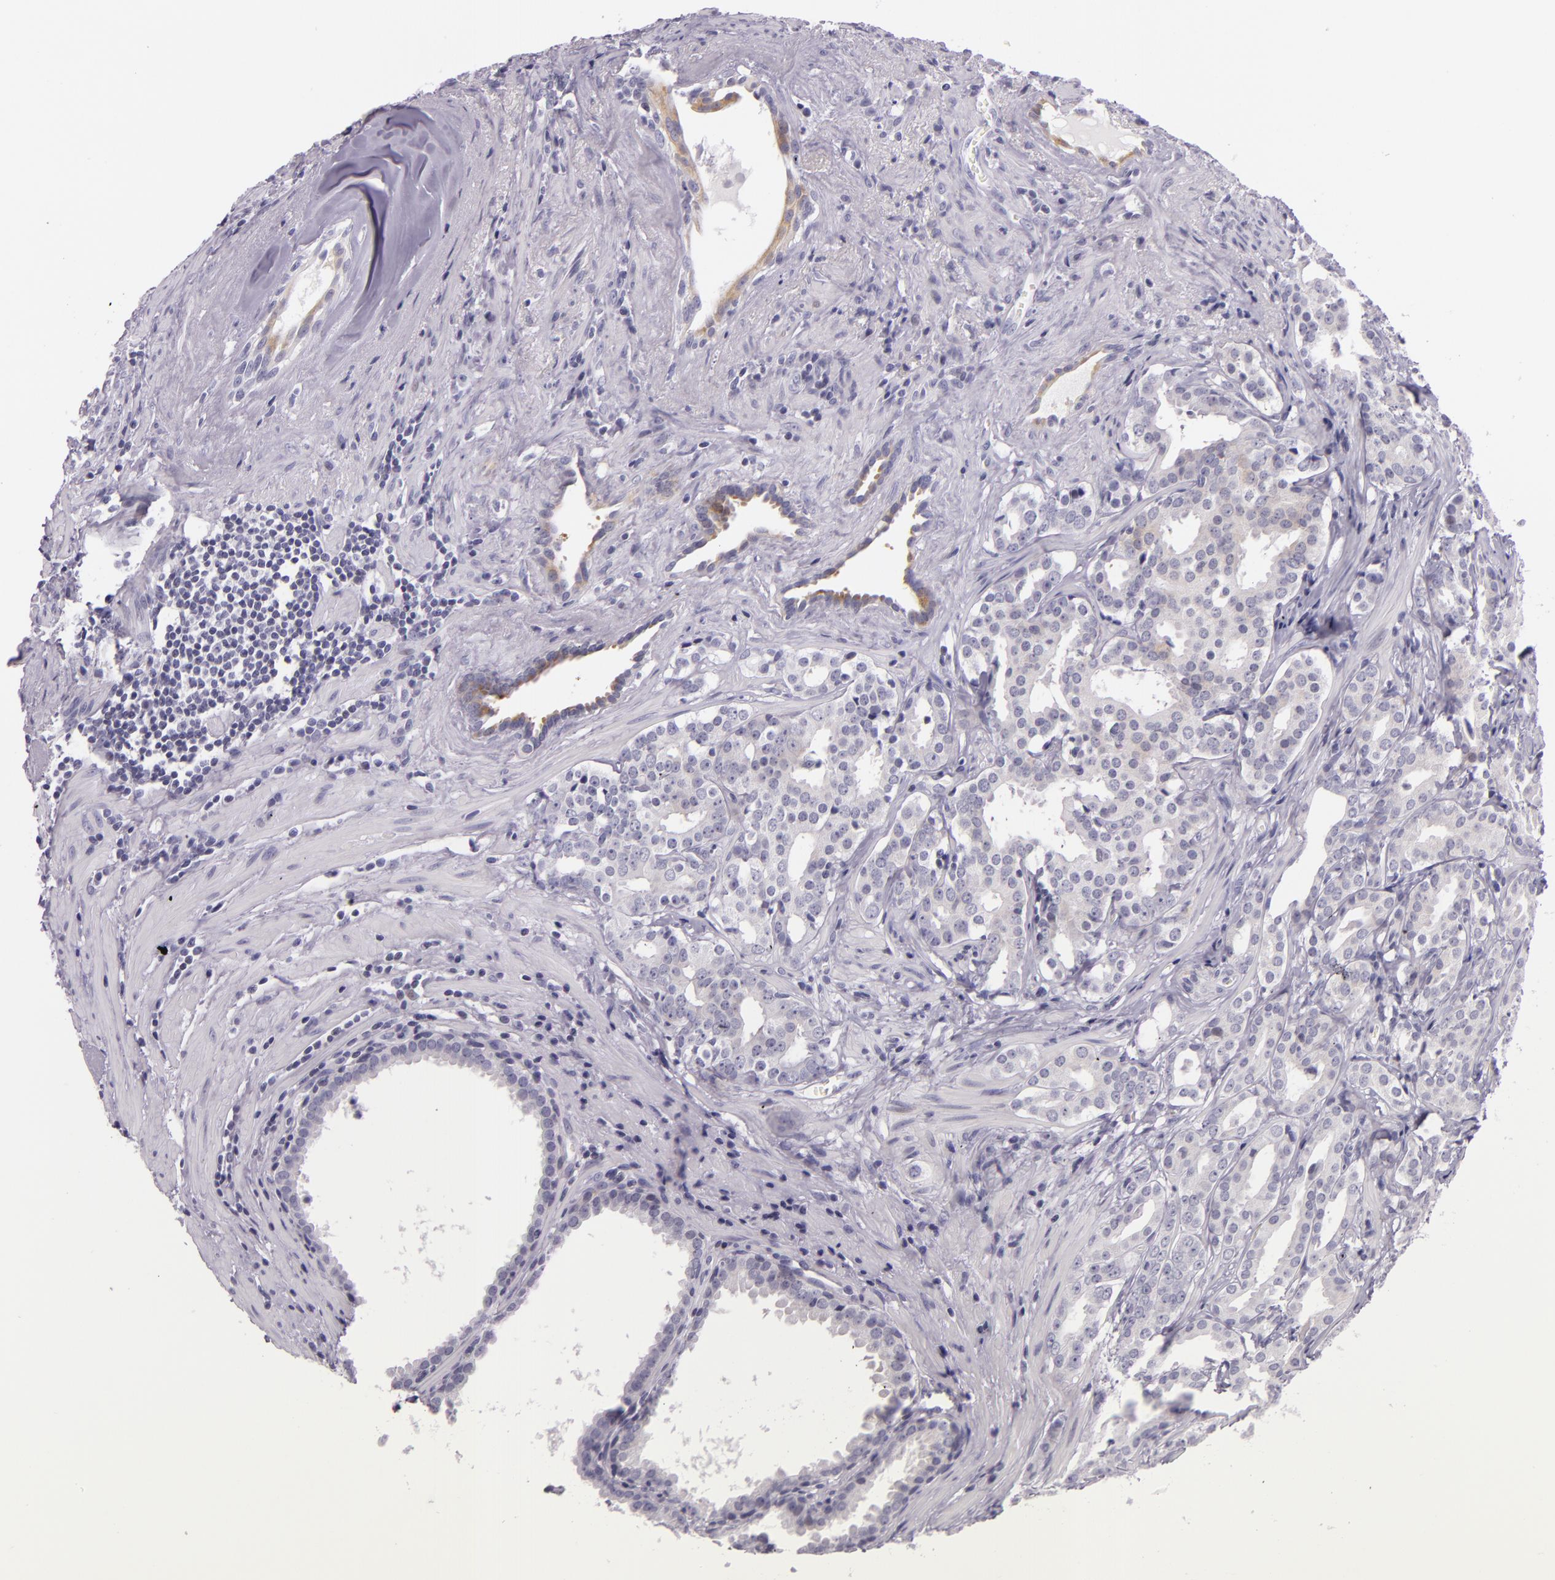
{"staining": {"intensity": "weak", "quantity": "<25%", "location": "cytoplasmic/membranous"}, "tissue": "prostate cancer", "cell_type": "Tumor cells", "image_type": "cancer", "snomed": [{"axis": "morphology", "description": "Adenocarcinoma, Low grade"}, {"axis": "topography", "description": "Prostate"}], "caption": "A histopathology image of prostate cancer (adenocarcinoma (low-grade)) stained for a protein reveals no brown staining in tumor cells.", "gene": "HSP90AA1", "patient": {"sex": "male", "age": 59}}